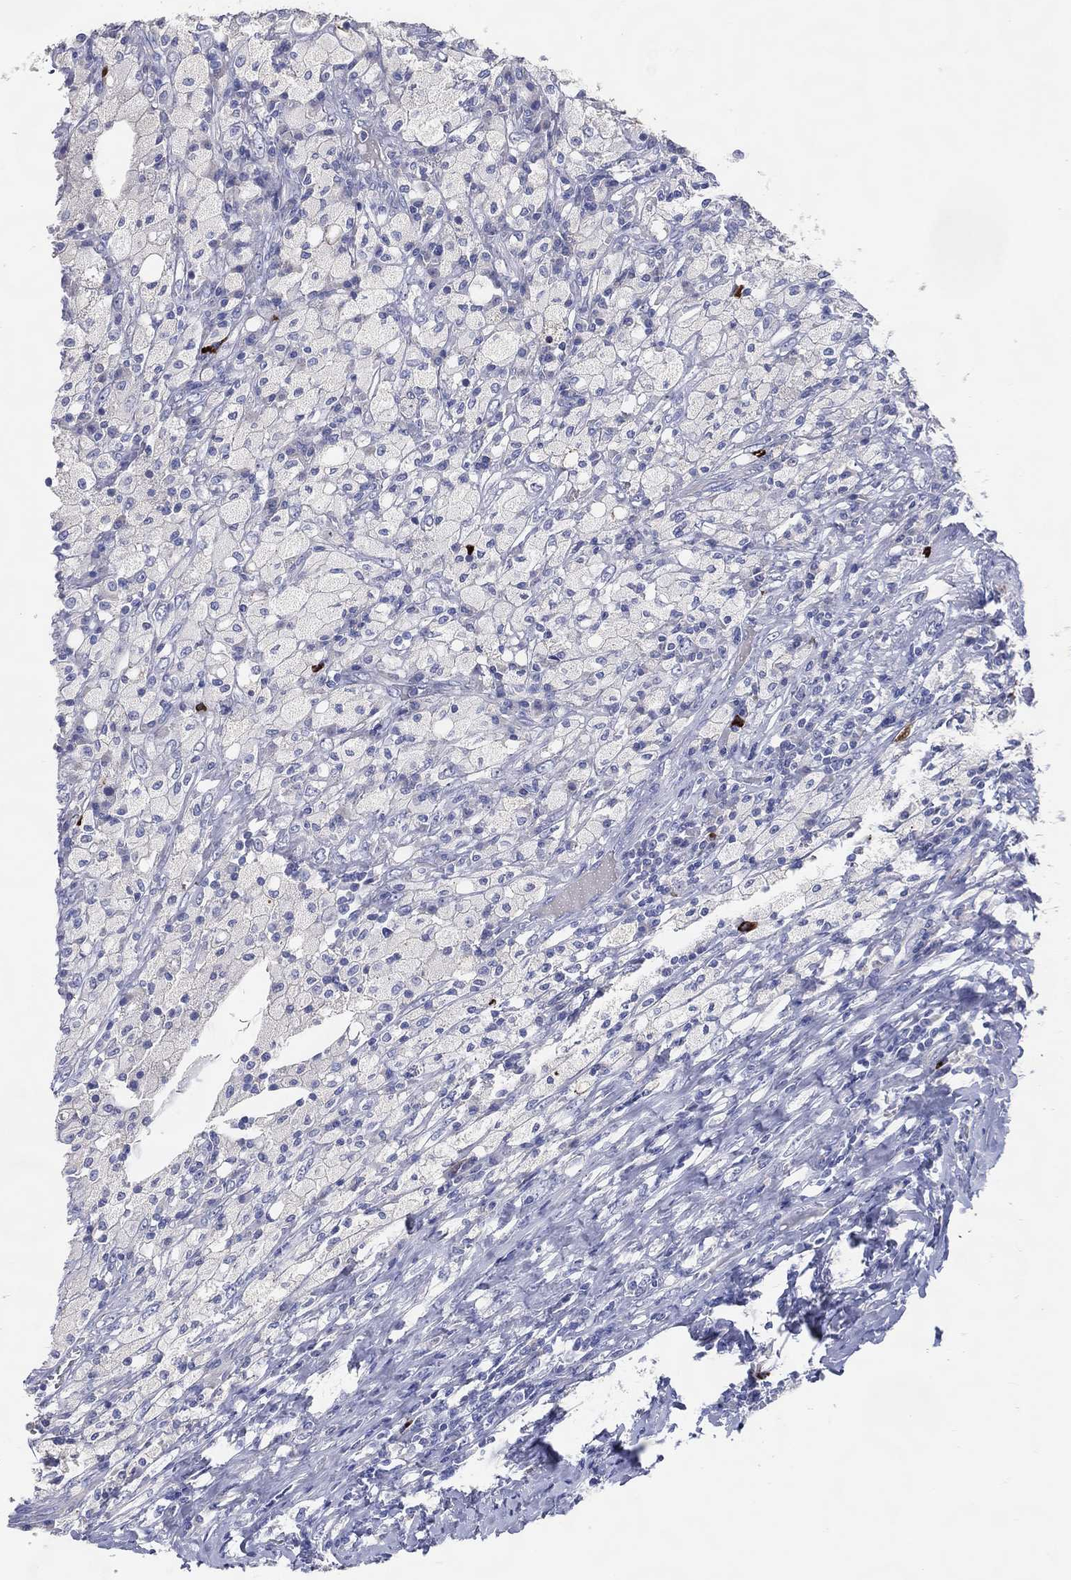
{"staining": {"intensity": "negative", "quantity": "none", "location": "none"}, "tissue": "testis cancer", "cell_type": "Tumor cells", "image_type": "cancer", "snomed": [{"axis": "morphology", "description": "Necrosis, NOS"}, {"axis": "morphology", "description": "Carcinoma, Embryonal, NOS"}, {"axis": "topography", "description": "Testis"}], "caption": "Immunohistochemical staining of human testis cancer displays no significant expression in tumor cells. Brightfield microscopy of immunohistochemistry (IHC) stained with DAB (3,3'-diaminobenzidine) (brown) and hematoxylin (blue), captured at high magnification.", "gene": "DNAH6", "patient": {"sex": "male", "age": 19}}